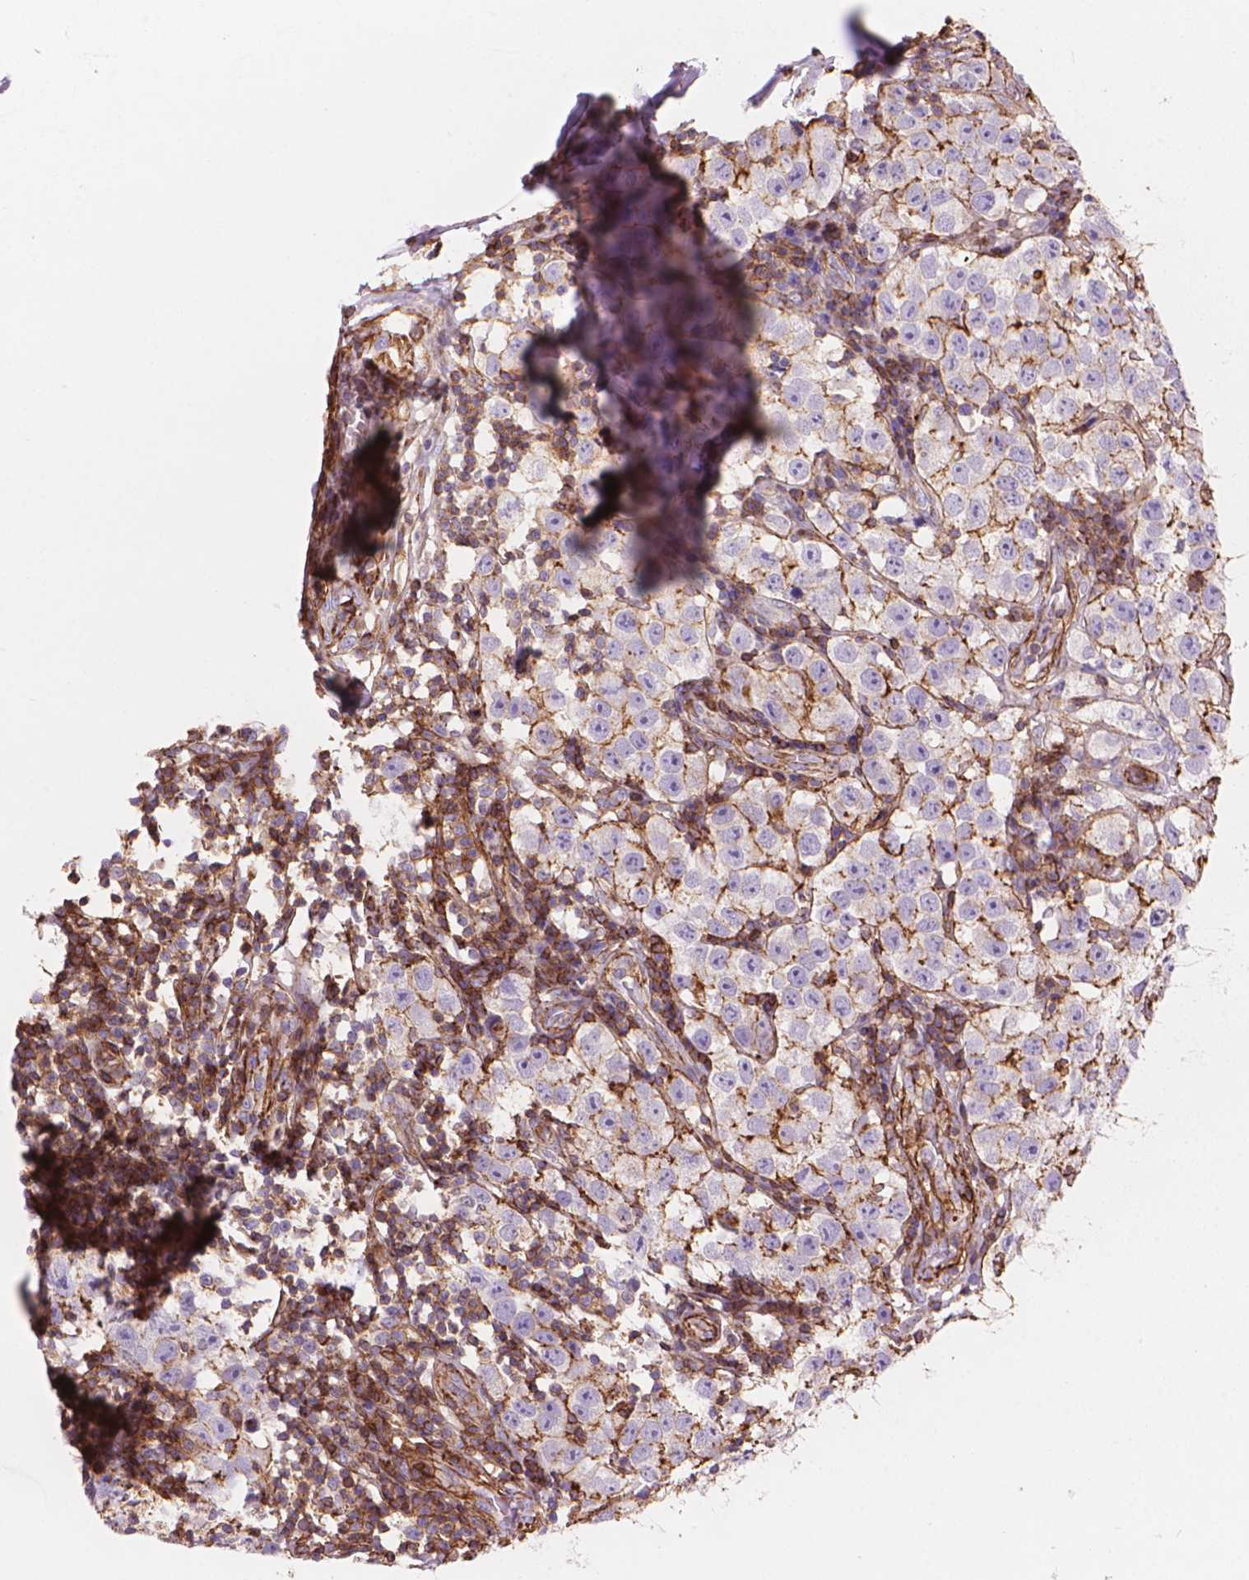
{"staining": {"intensity": "moderate", "quantity": "25%-75%", "location": "cytoplasmic/membranous"}, "tissue": "testis cancer", "cell_type": "Tumor cells", "image_type": "cancer", "snomed": [{"axis": "morphology", "description": "Seminoma, NOS"}, {"axis": "topography", "description": "Testis"}], "caption": "Testis cancer (seminoma) was stained to show a protein in brown. There is medium levels of moderate cytoplasmic/membranous positivity in about 25%-75% of tumor cells.", "gene": "PATJ", "patient": {"sex": "male", "age": 34}}